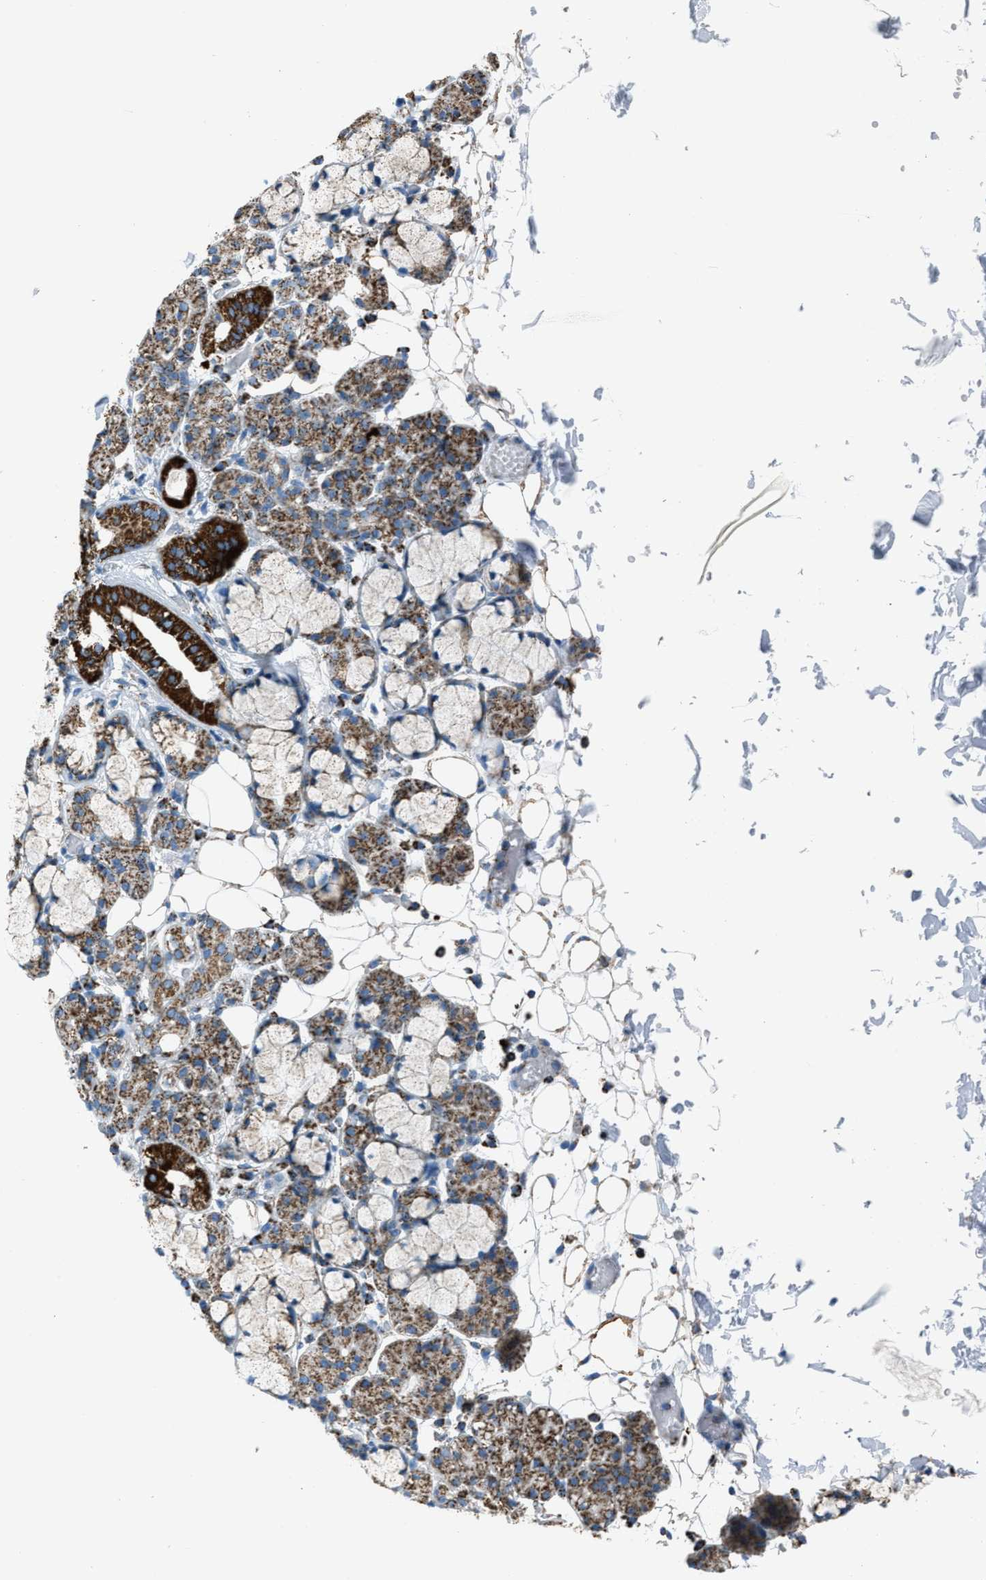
{"staining": {"intensity": "strong", "quantity": ">75%", "location": "cytoplasmic/membranous"}, "tissue": "salivary gland", "cell_type": "Glandular cells", "image_type": "normal", "snomed": [{"axis": "morphology", "description": "Normal tissue, NOS"}, {"axis": "topography", "description": "Salivary gland"}], "caption": "The histopathology image reveals immunohistochemical staining of benign salivary gland. There is strong cytoplasmic/membranous positivity is present in about >75% of glandular cells.", "gene": "MDH2", "patient": {"sex": "male", "age": 63}}